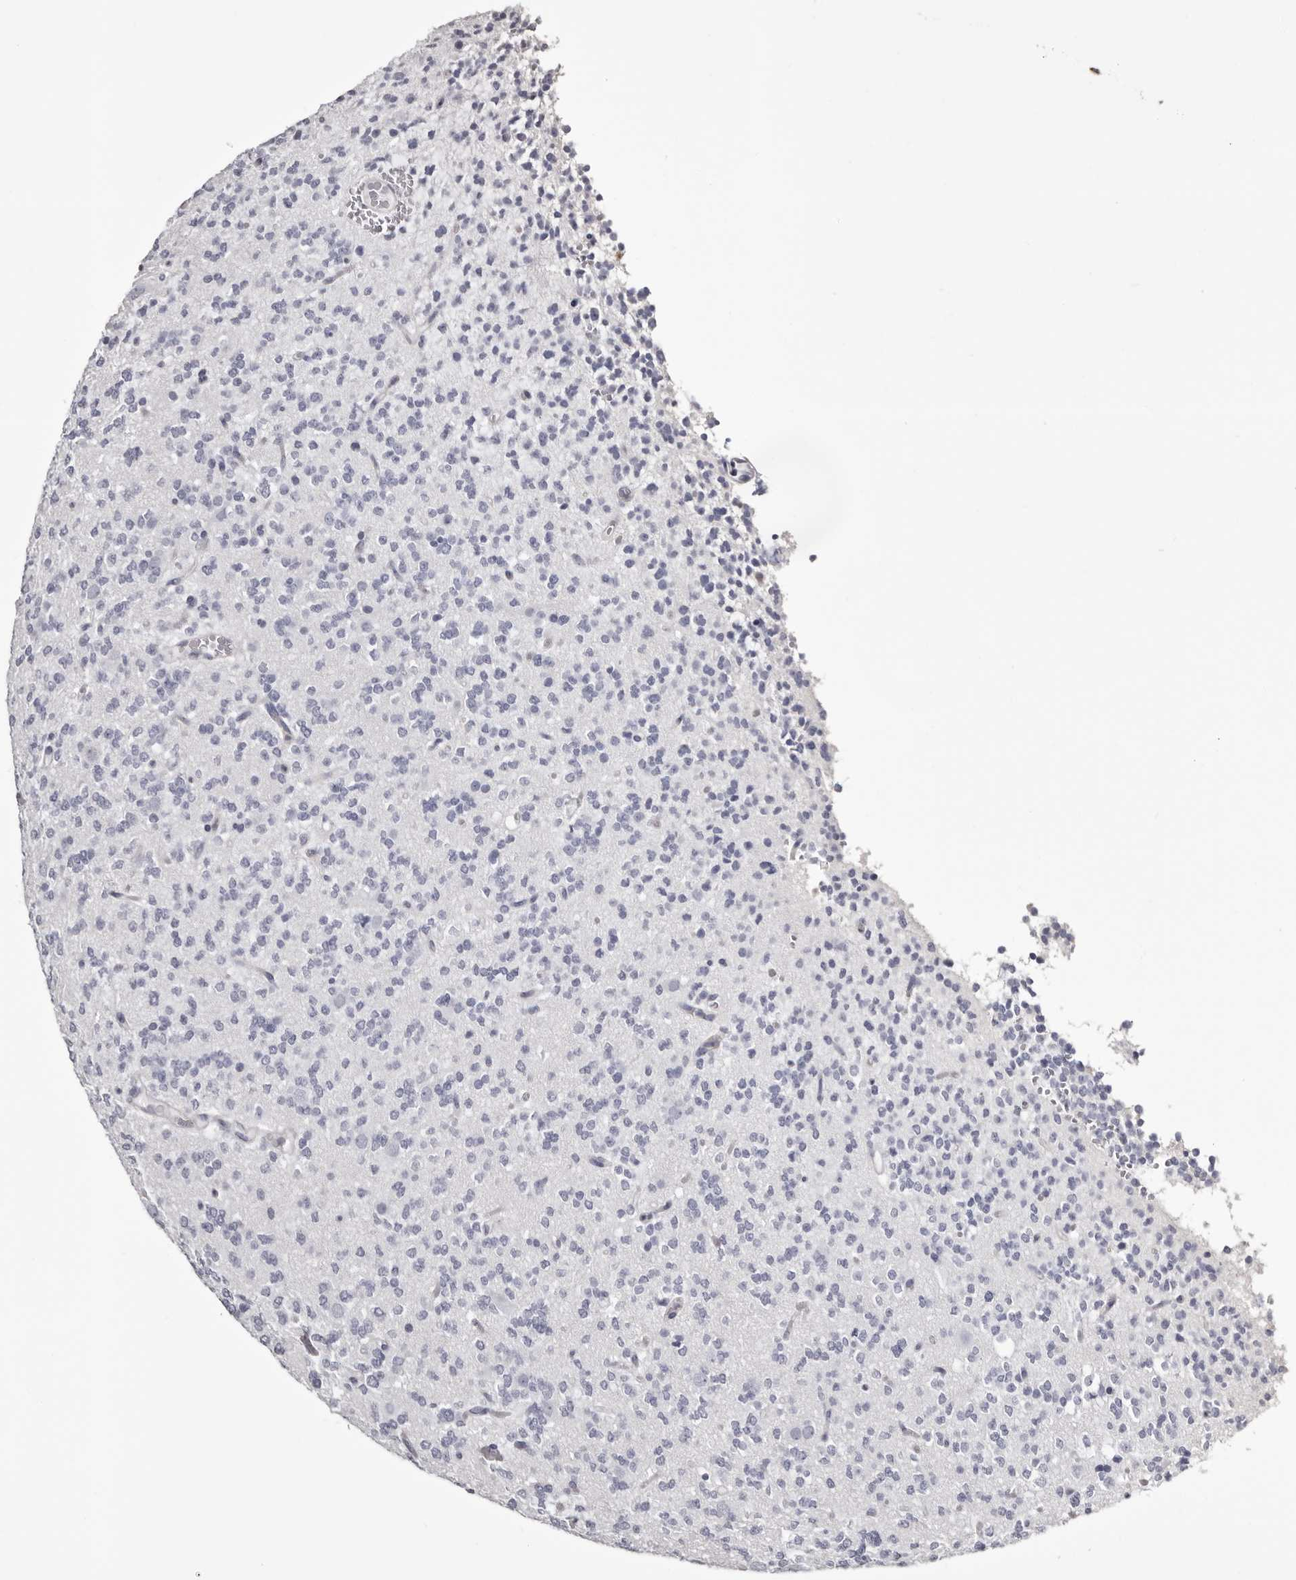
{"staining": {"intensity": "negative", "quantity": "none", "location": "none"}, "tissue": "glioma", "cell_type": "Tumor cells", "image_type": "cancer", "snomed": [{"axis": "morphology", "description": "Glioma, malignant, Low grade"}, {"axis": "topography", "description": "Brain"}], "caption": "Tumor cells are negative for protein expression in human malignant glioma (low-grade).", "gene": "LAD1", "patient": {"sex": "male", "age": 38}}